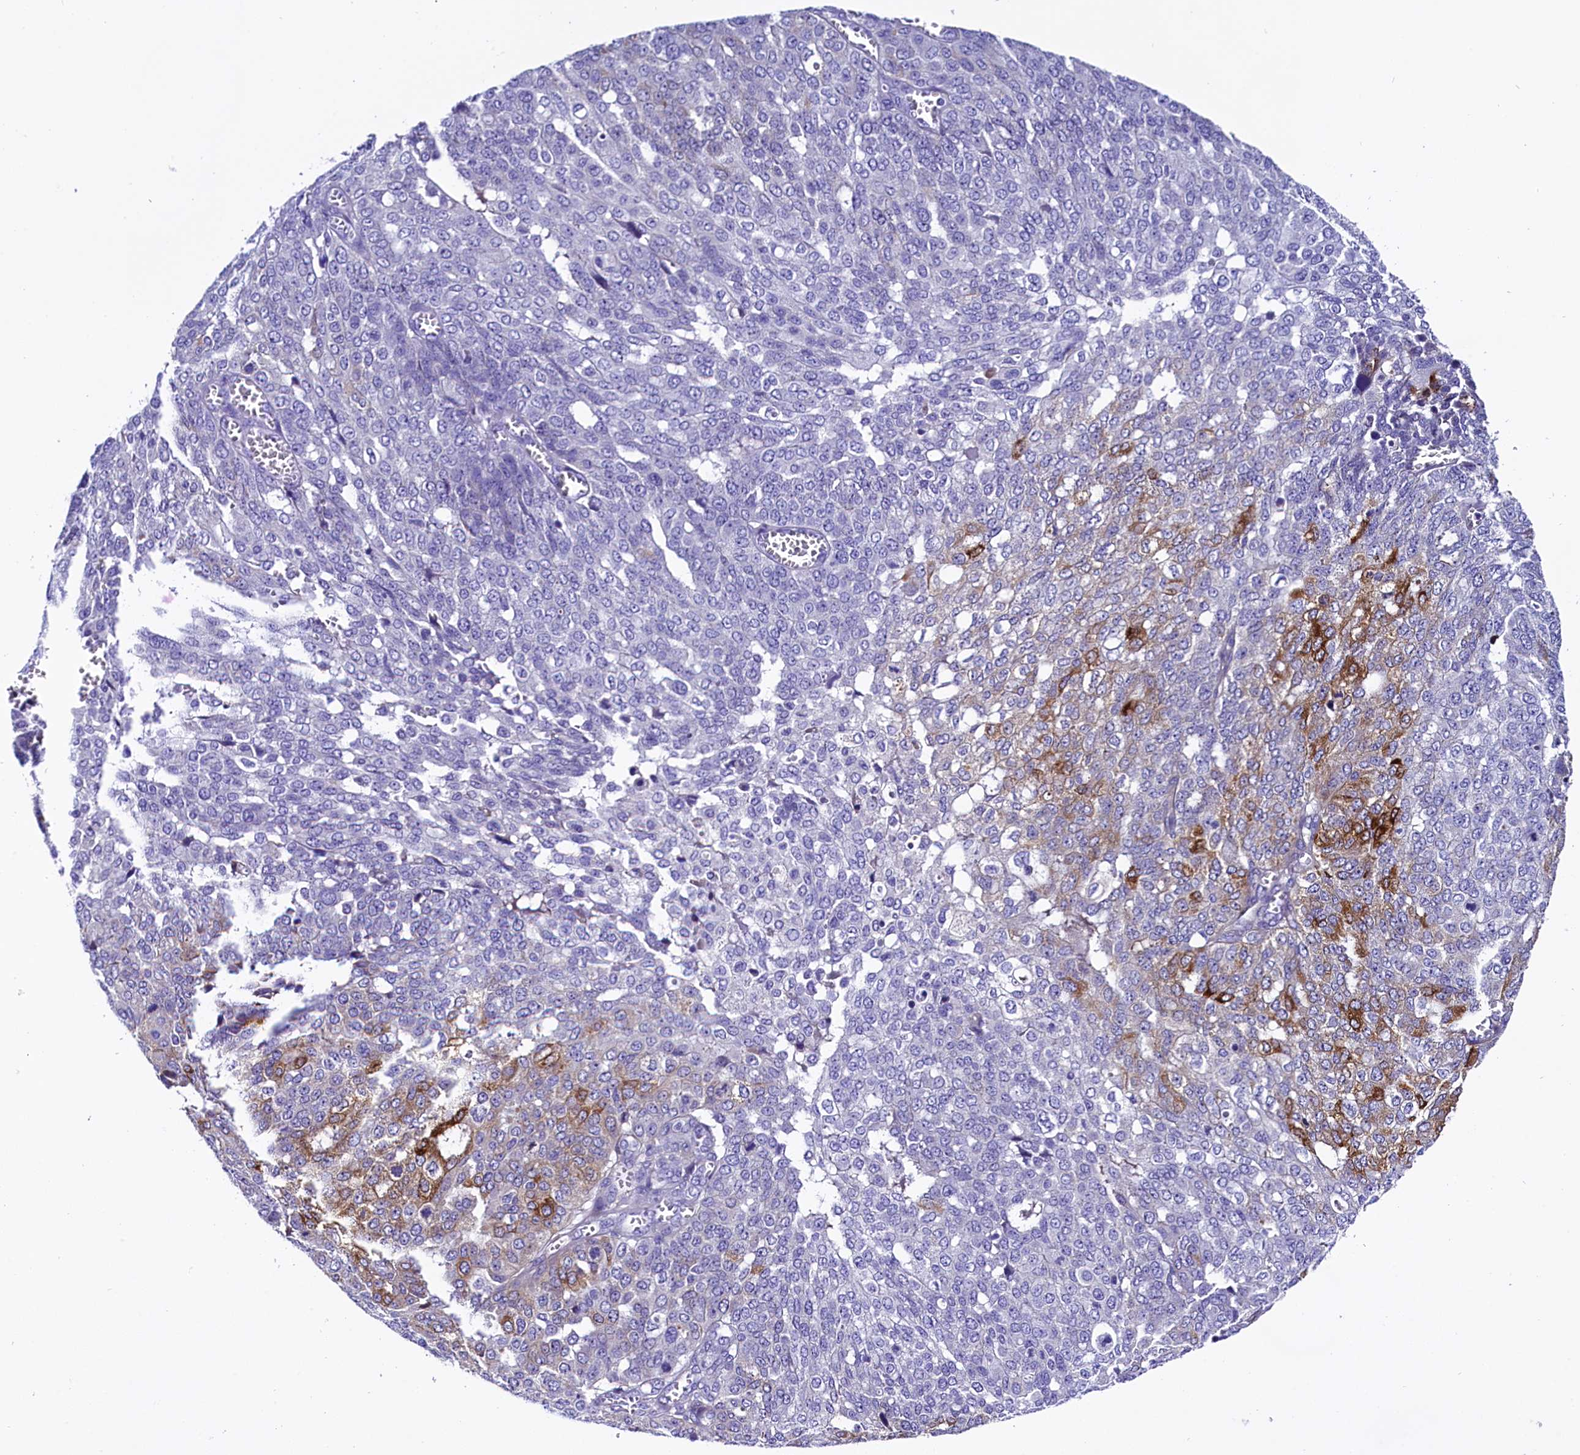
{"staining": {"intensity": "strong", "quantity": "<25%", "location": "cytoplasmic/membranous"}, "tissue": "ovarian cancer", "cell_type": "Tumor cells", "image_type": "cancer", "snomed": [{"axis": "morphology", "description": "Cystadenocarcinoma, serous, NOS"}, {"axis": "topography", "description": "Soft tissue"}, {"axis": "topography", "description": "Ovary"}], "caption": "Ovarian serous cystadenocarcinoma was stained to show a protein in brown. There is medium levels of strong cytoplasmic/membranous staining in approximately <25% of tumor cells.", "gene": "SOD3", "patient": {"sex": "female", "age": 57}}